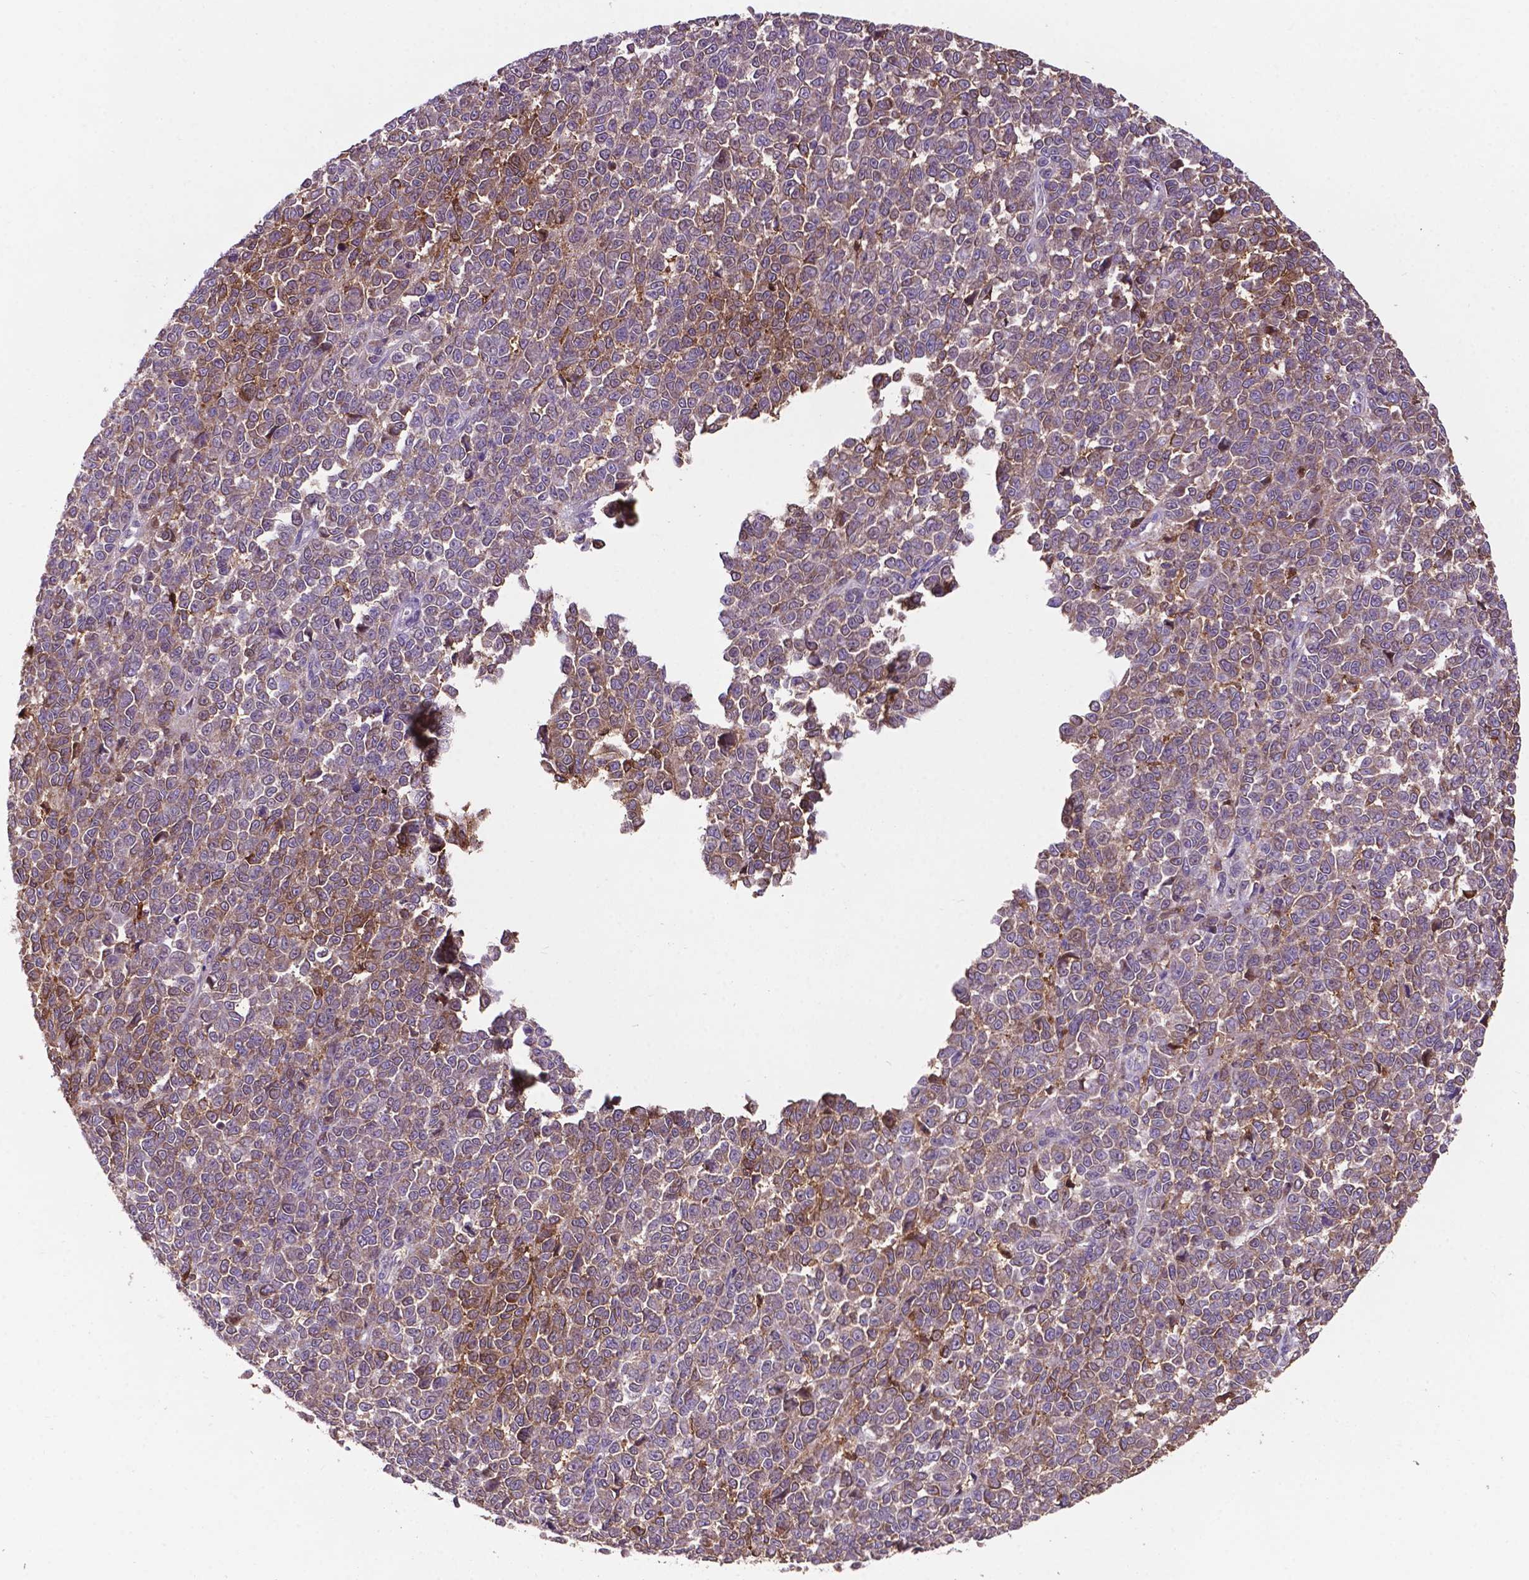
{"staining": {"intensity": "moderate", "quantity": "25%-75%", "location": "cytoplasmic/membranous"}, "tissue": "melanoma", "cell_type": "Tumor cells", "image_type": "cancer", "snomed": [{"axis": "morphology", "description": "Malignant melanoma, NOS"}, {"axis": "topography", "description": "Skin"}], "caption": "This image shows immunohistochemistry staining of melanoma, with medium moderate cytoplasmic/membranous staining in about 25%-75% of tumor cells.", "gene": "SMAD3", "patient": {"sex": "female", "age": 95}}